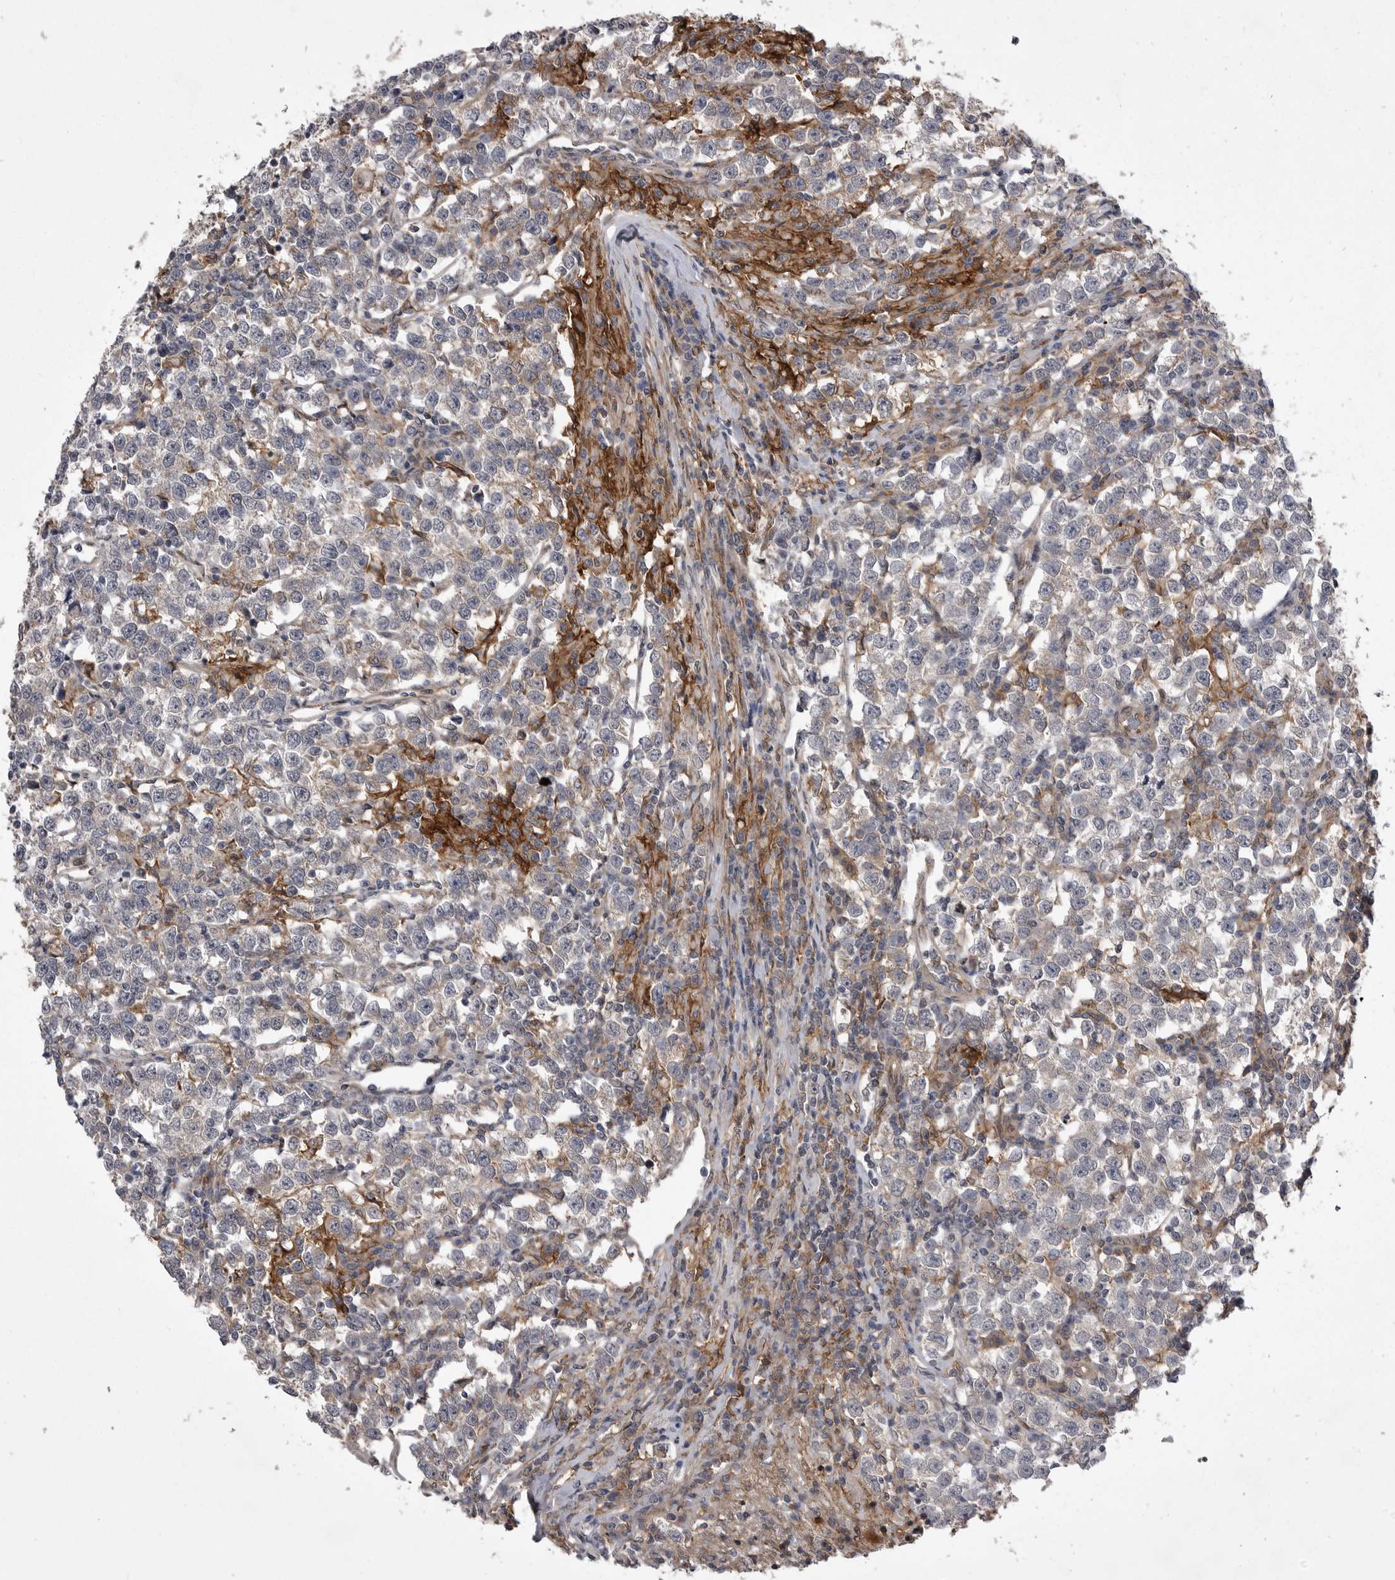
{"staining": {"intensity": "negative", "quantity": "none", "location": "none"}, "tissue": "testis cancer", "cell_type": "Tumor cells", "image_type": "cancer", "snomed": [{"axis": "morphology", "description": "Normal tissue, NOS"}, {"axis": "morphology", "description": "Seminoma, NOS"}, {"axis": "topography", "description": "Testis"}], "caption": "IHC of human seminoma (testis) displays no staining in tumor cells.", "gene": "ABL1", "patient": {"sex": "male", "age": 43}}